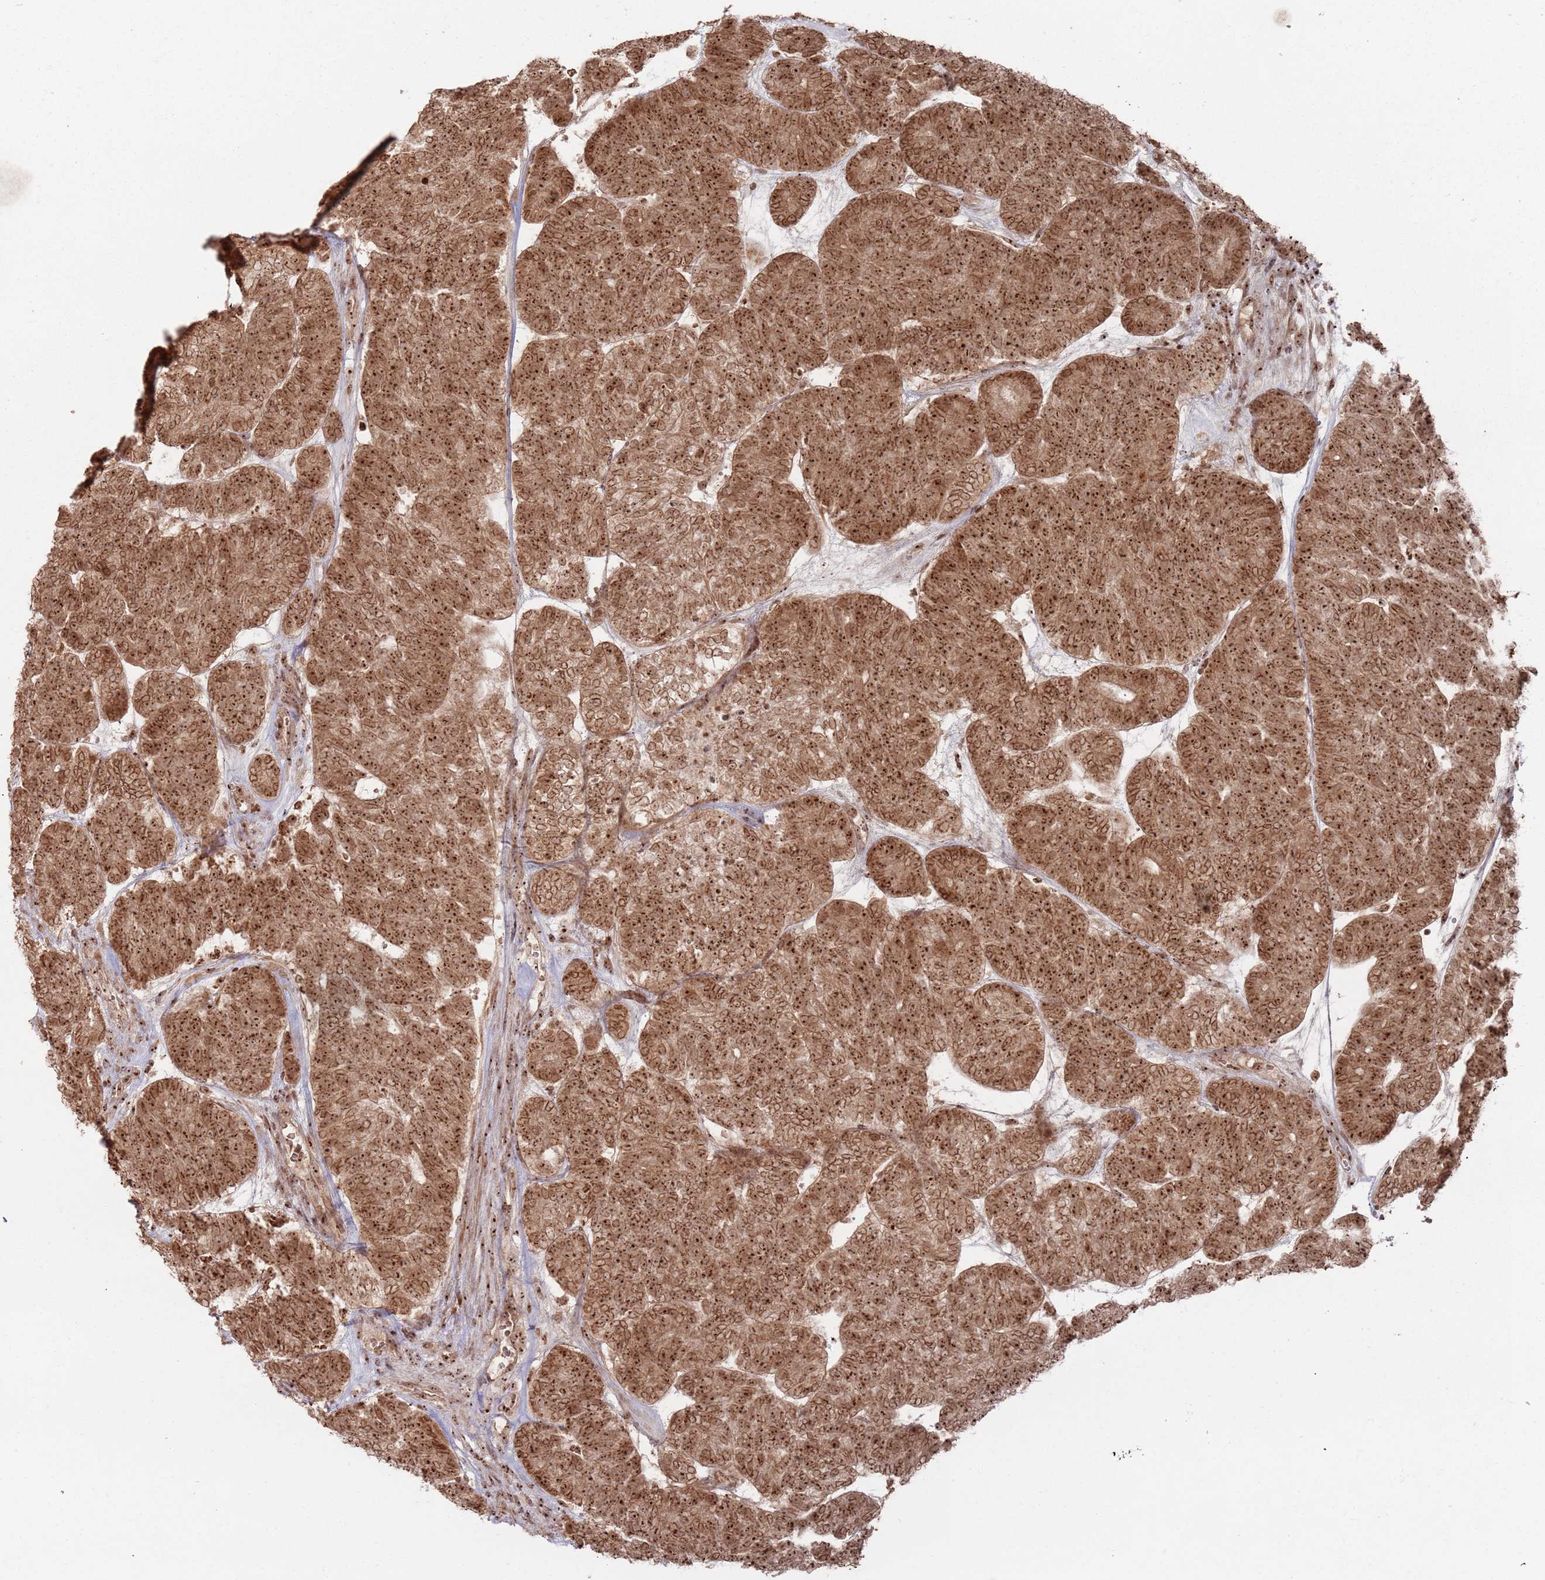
{"staining": {"intensity": "strong", "quantity": ">75%", "location": "cytoplasmic/membranous,nuclear"}, "tissue": "head and neck cancer", "cell_type": "Tumor cells", "image_type": "cancer", "snomed": [{"axis": "morphology", "description": "Adenocarcinoma, NOS"}, {"axis": "topography", "description": "Head-Neck"}], "caption": "Immunohistochemical staining of human head and neck adenocarcinoma reveals high levels of strong cytoplasmic/membranous and nuclear positivity in approximately >75% of tumor cells.", "gene": "UTP11", "patient": {"sex": "female", "age": 81}}